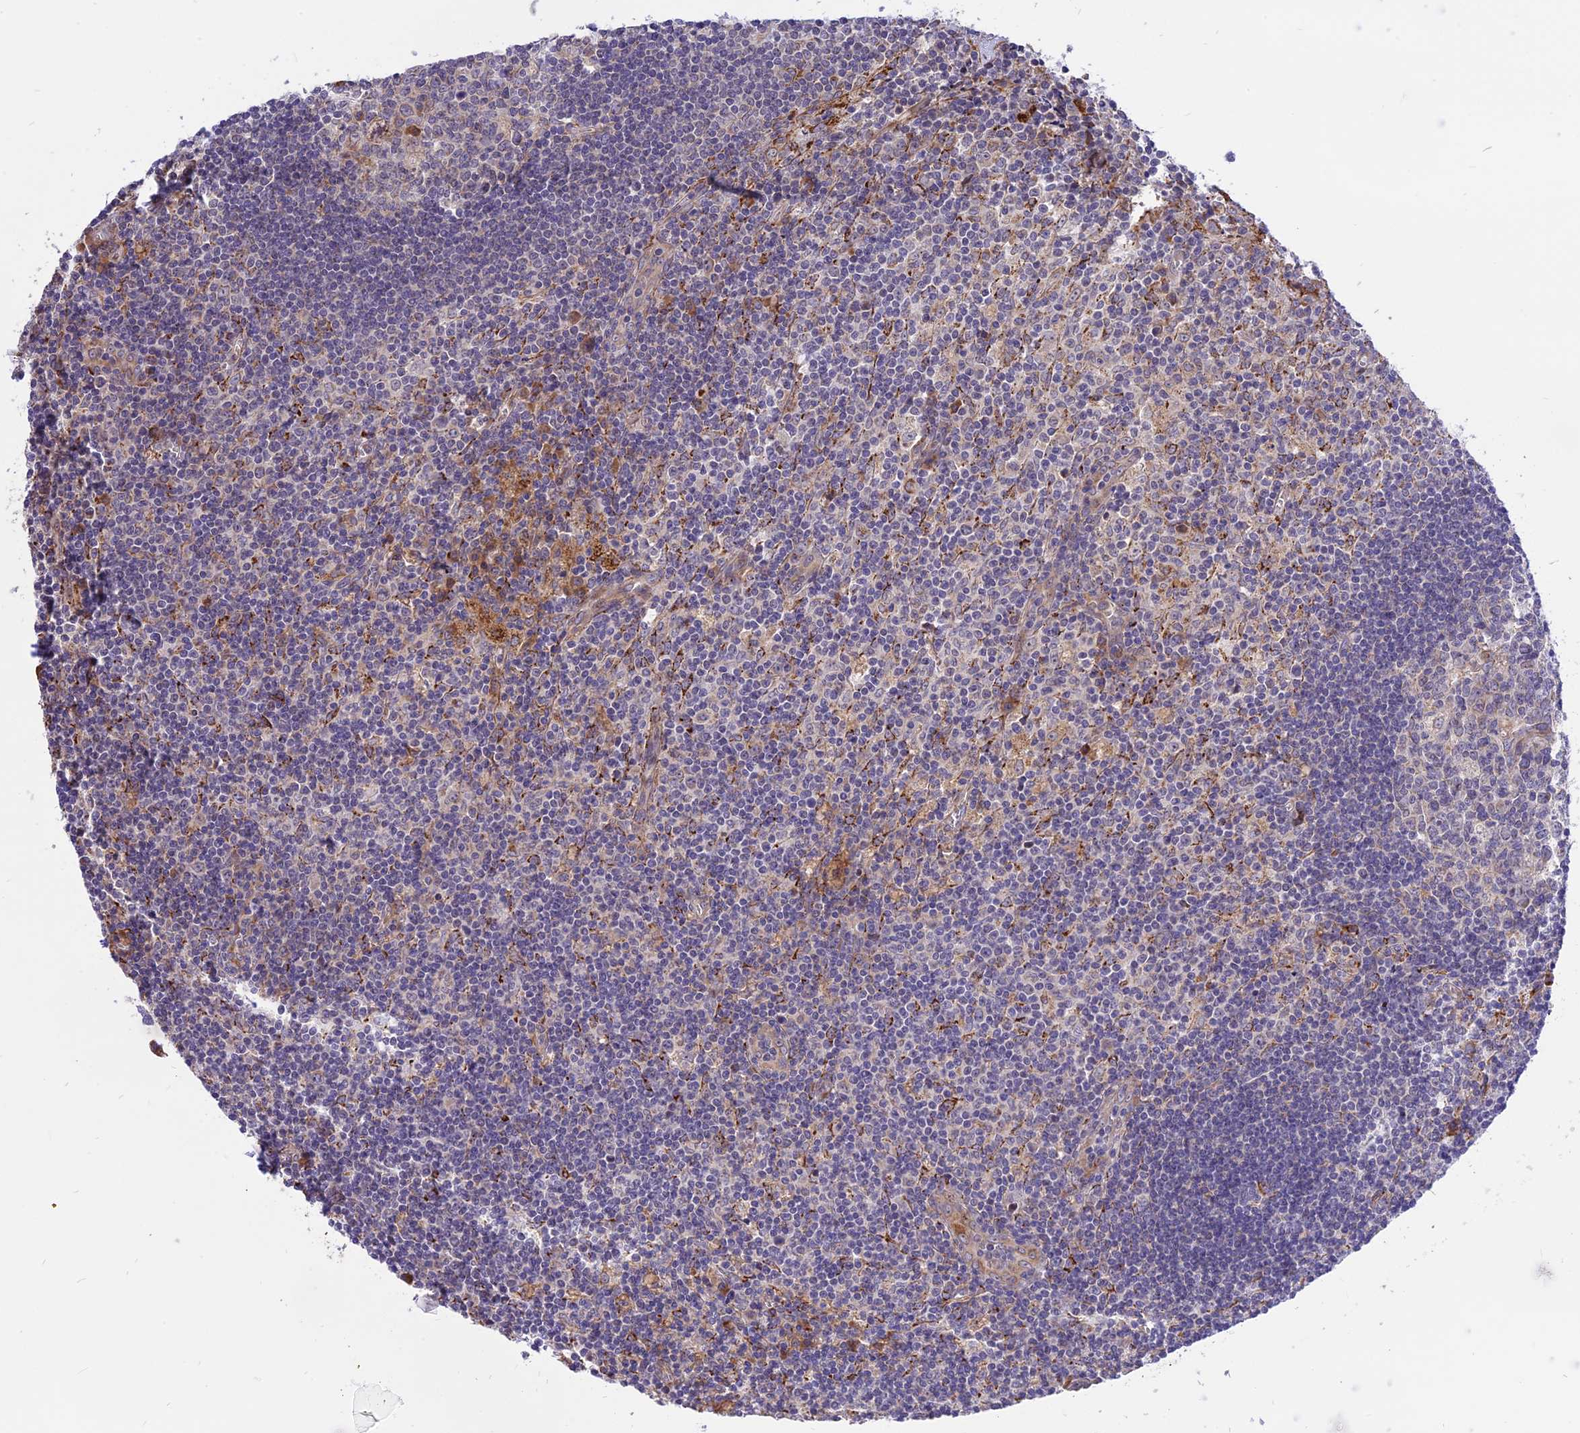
{"staining": {"intensity": "moderate", "quantity": "<25%", "location": "nuclear"}, "tissue": "lymph node", "cell_type": "Germinal center cells", "image_type": "normal", "snomed": [{"axis": "morphology", "description": "Normal tissue, NOS"}, {"axis": "topography", "description": "Lymph node"}], "caption": "Immunohistochemistry of normal human lymph node displays low levels of moderate nuclear staining in approximately <25% of germinal center cells. (Stains: DAB (3,3'-diaminobenzidine) in brown, nuclei in blue, Microscopy: brightfield microscopy at high magnification).", "gene": "ARMCX6", "patient": {"sex": "male", "age": 58}}